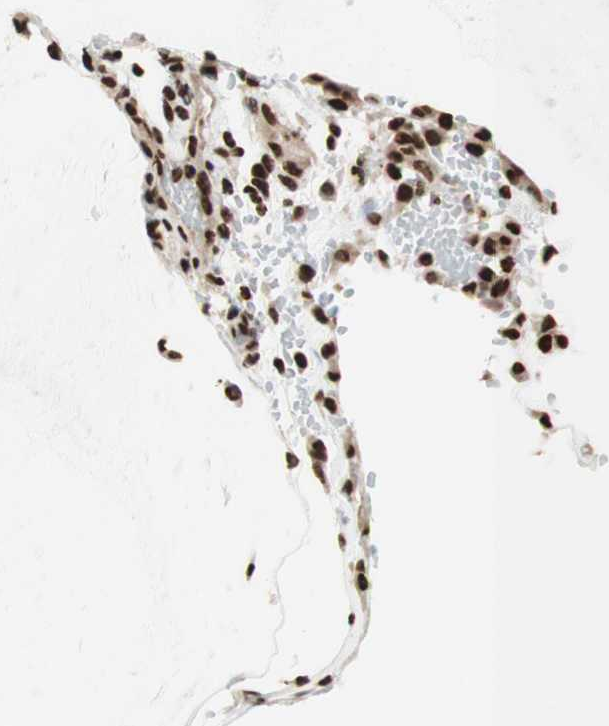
{"staining": {"intensity": "strong", "quantity": ">75%", "location": "cytoplasmic/membranous,nuclear"}, "tissue": "ovarian cancer", "cell_type": "Tumor cells", "image_type": "cancer", "snomed": [{"axis": "morphology", "description": "Cystadenocarcinoma, mucinous, NOS"}, {"axis": "topography", "description": "Ovary"}], "caption": "There is high levels of strong cytoplasmic/membranous and nuclear positivity in tumor cells of ovarian cancer (mucinous cystadenocarcinoma), as demonstrated by immunohistochemical staining (brown color).", "gene": "HNRNPA2B1", "patient": {"sex": "female", "age": 39}}